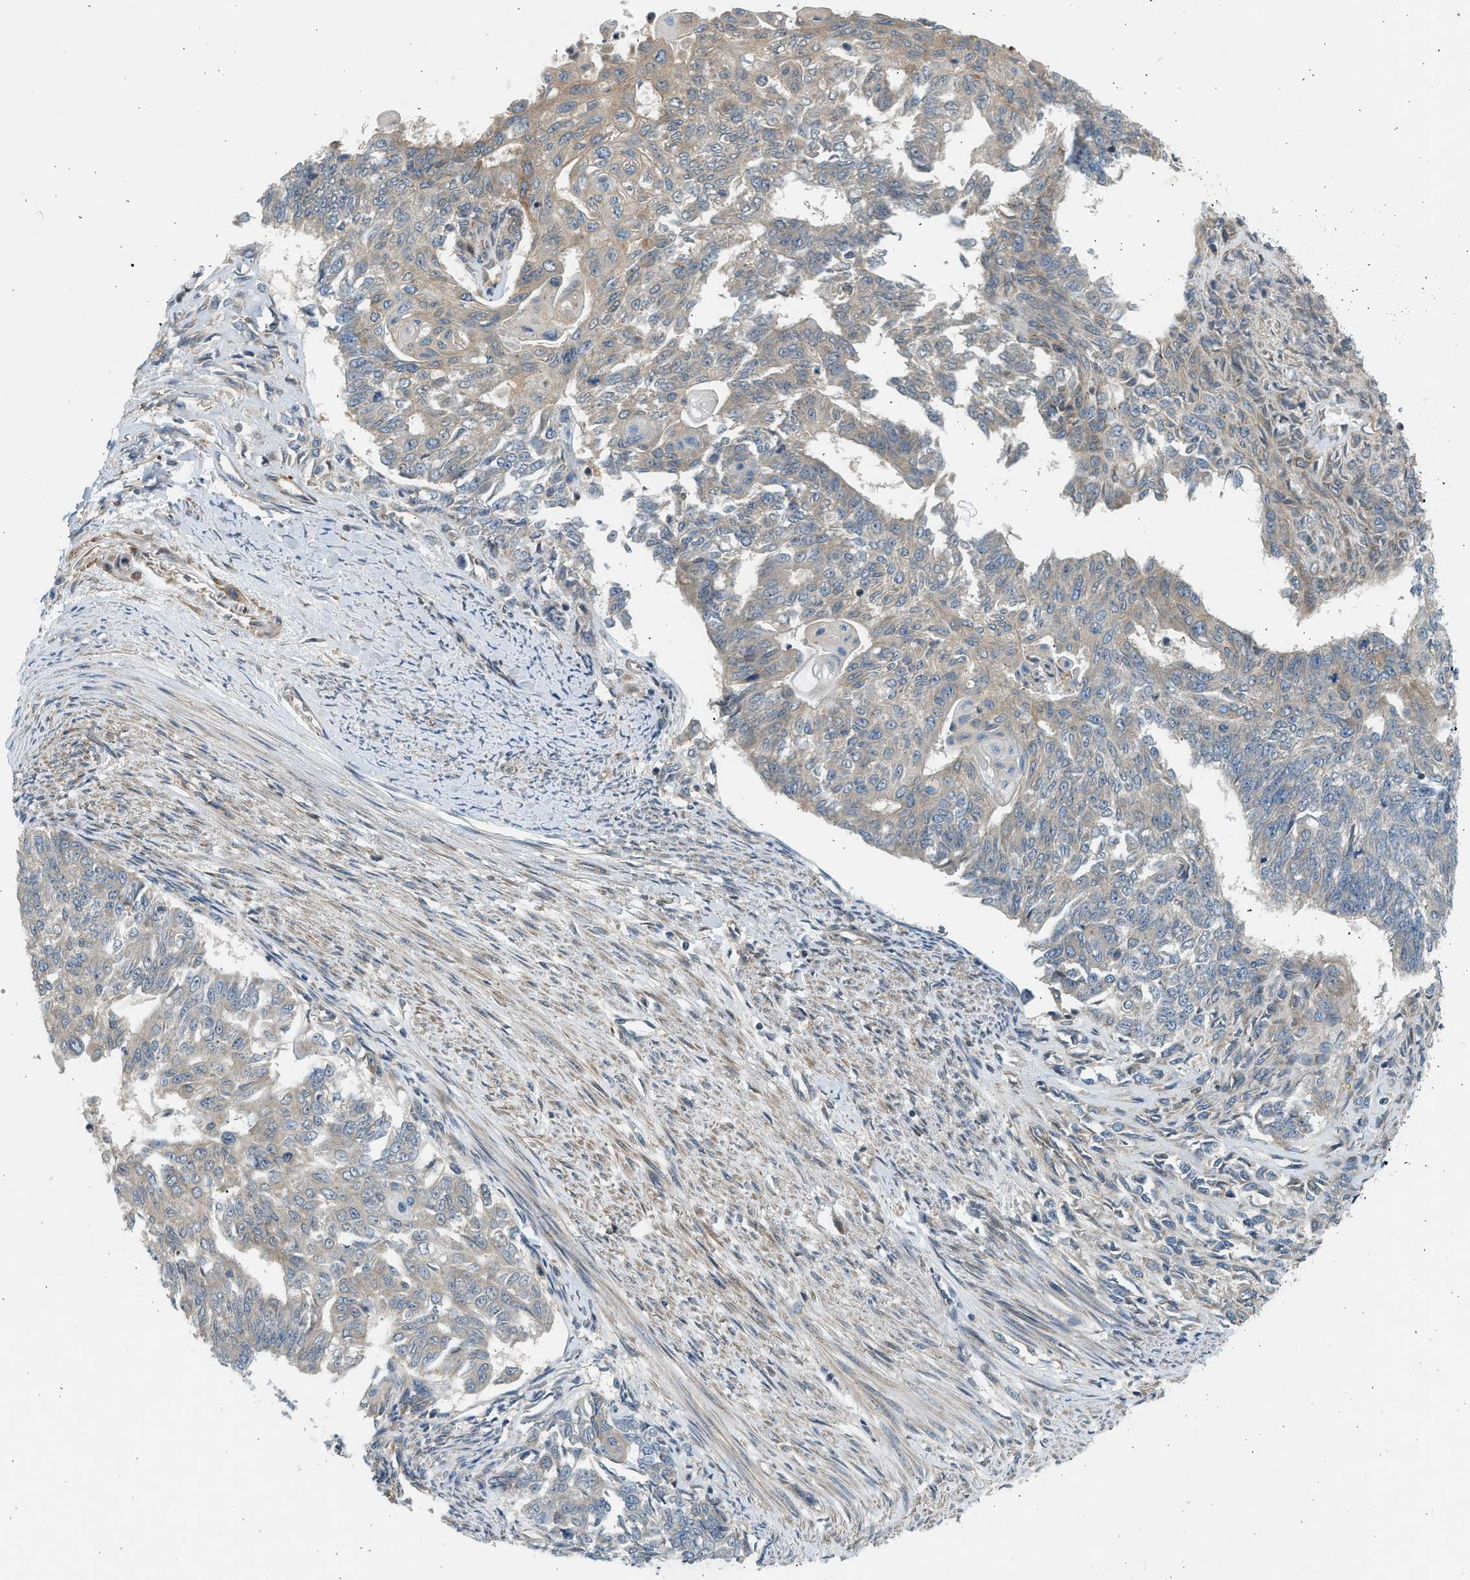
{"staining": {"intensity": "weak", "quantity": "25%-75%", "location": "cytoplasmic/membranous"}, "tissue": "endometrial cancer", "cell_type": "Tumor cells", "image_type": "cancer", "snomed": [{"axis": "morphology", "description": "Adenocarcinoma, NOS"}, {"axis": "topography", "description": "Endometrium"}], "caption": "This is an image of immunohistochemistry (IHC) staining of endometrial cancer (adenocarcinoma), which shows weak expression in the cytoplasmic/membranous of tumor cells.", "gene": "KDELR2", "patient": {"sex": "female", "age": 32}}